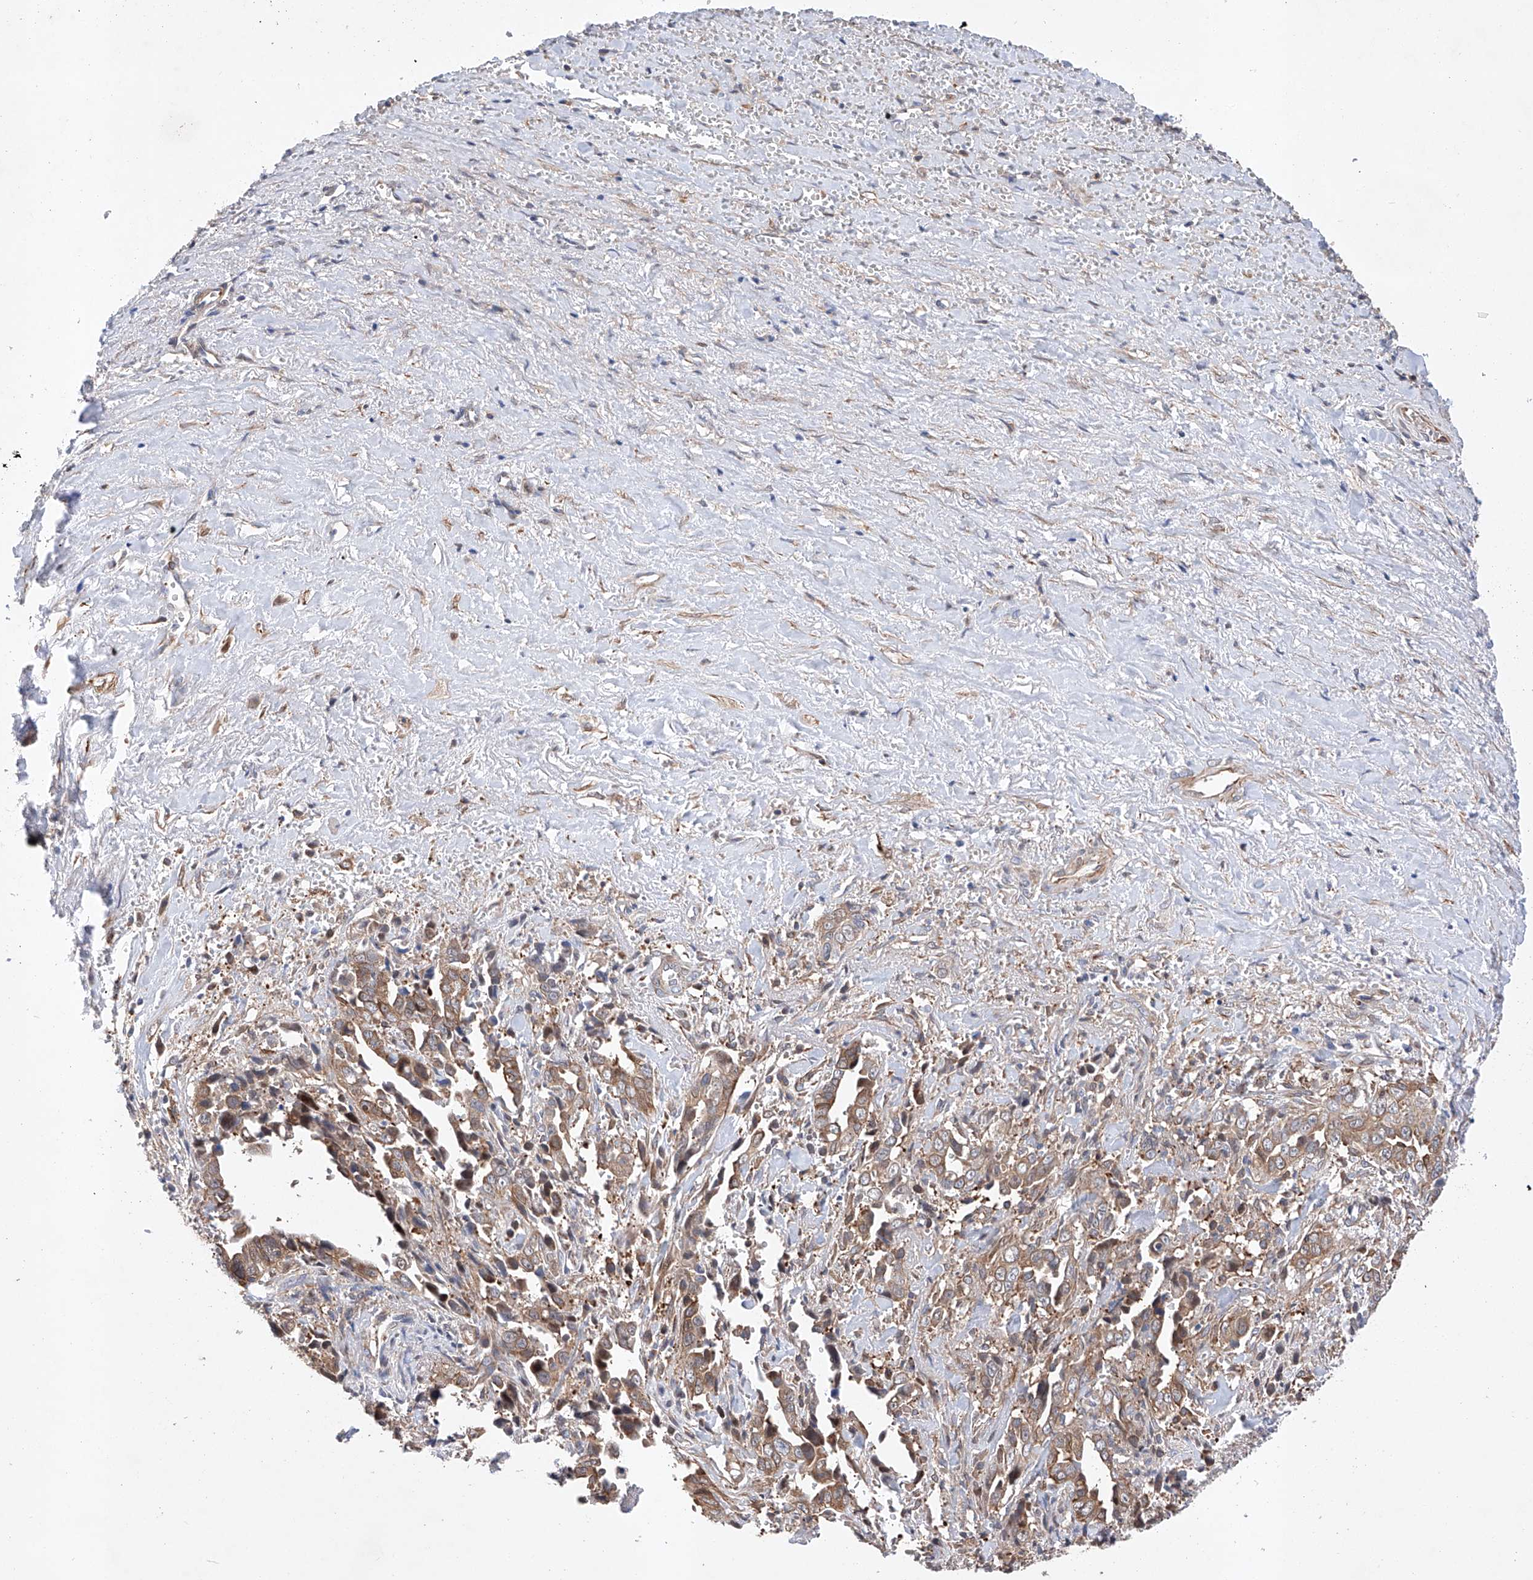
{"staining": {"intensity": "moderate", "quantity": ">75%", "location": "cytoplasmic/membranous"}, "tissue": "liver cancer", "cell_type": "Tumor cells", "image_type": "cancer", "snomed": [{"axis": "morphology", "description": "Cholangiocarcinoma"}, {"axis": "topography", "description": "Liver"}], "caption": "DAB immunohistochemical staining of liver cholangiocarcinoma exhibits moderate cytoplasmic/membranous protein positivity in about >75% of tumor cells. The staining is performed using DAB (3,3'-diaminobenzidine) brown chromogen to label protein expression. The nuclei are counter-stained blue using hematoxylin.", "gene": "TIMM23", "patient": {"sex": "female", "age": 79}}